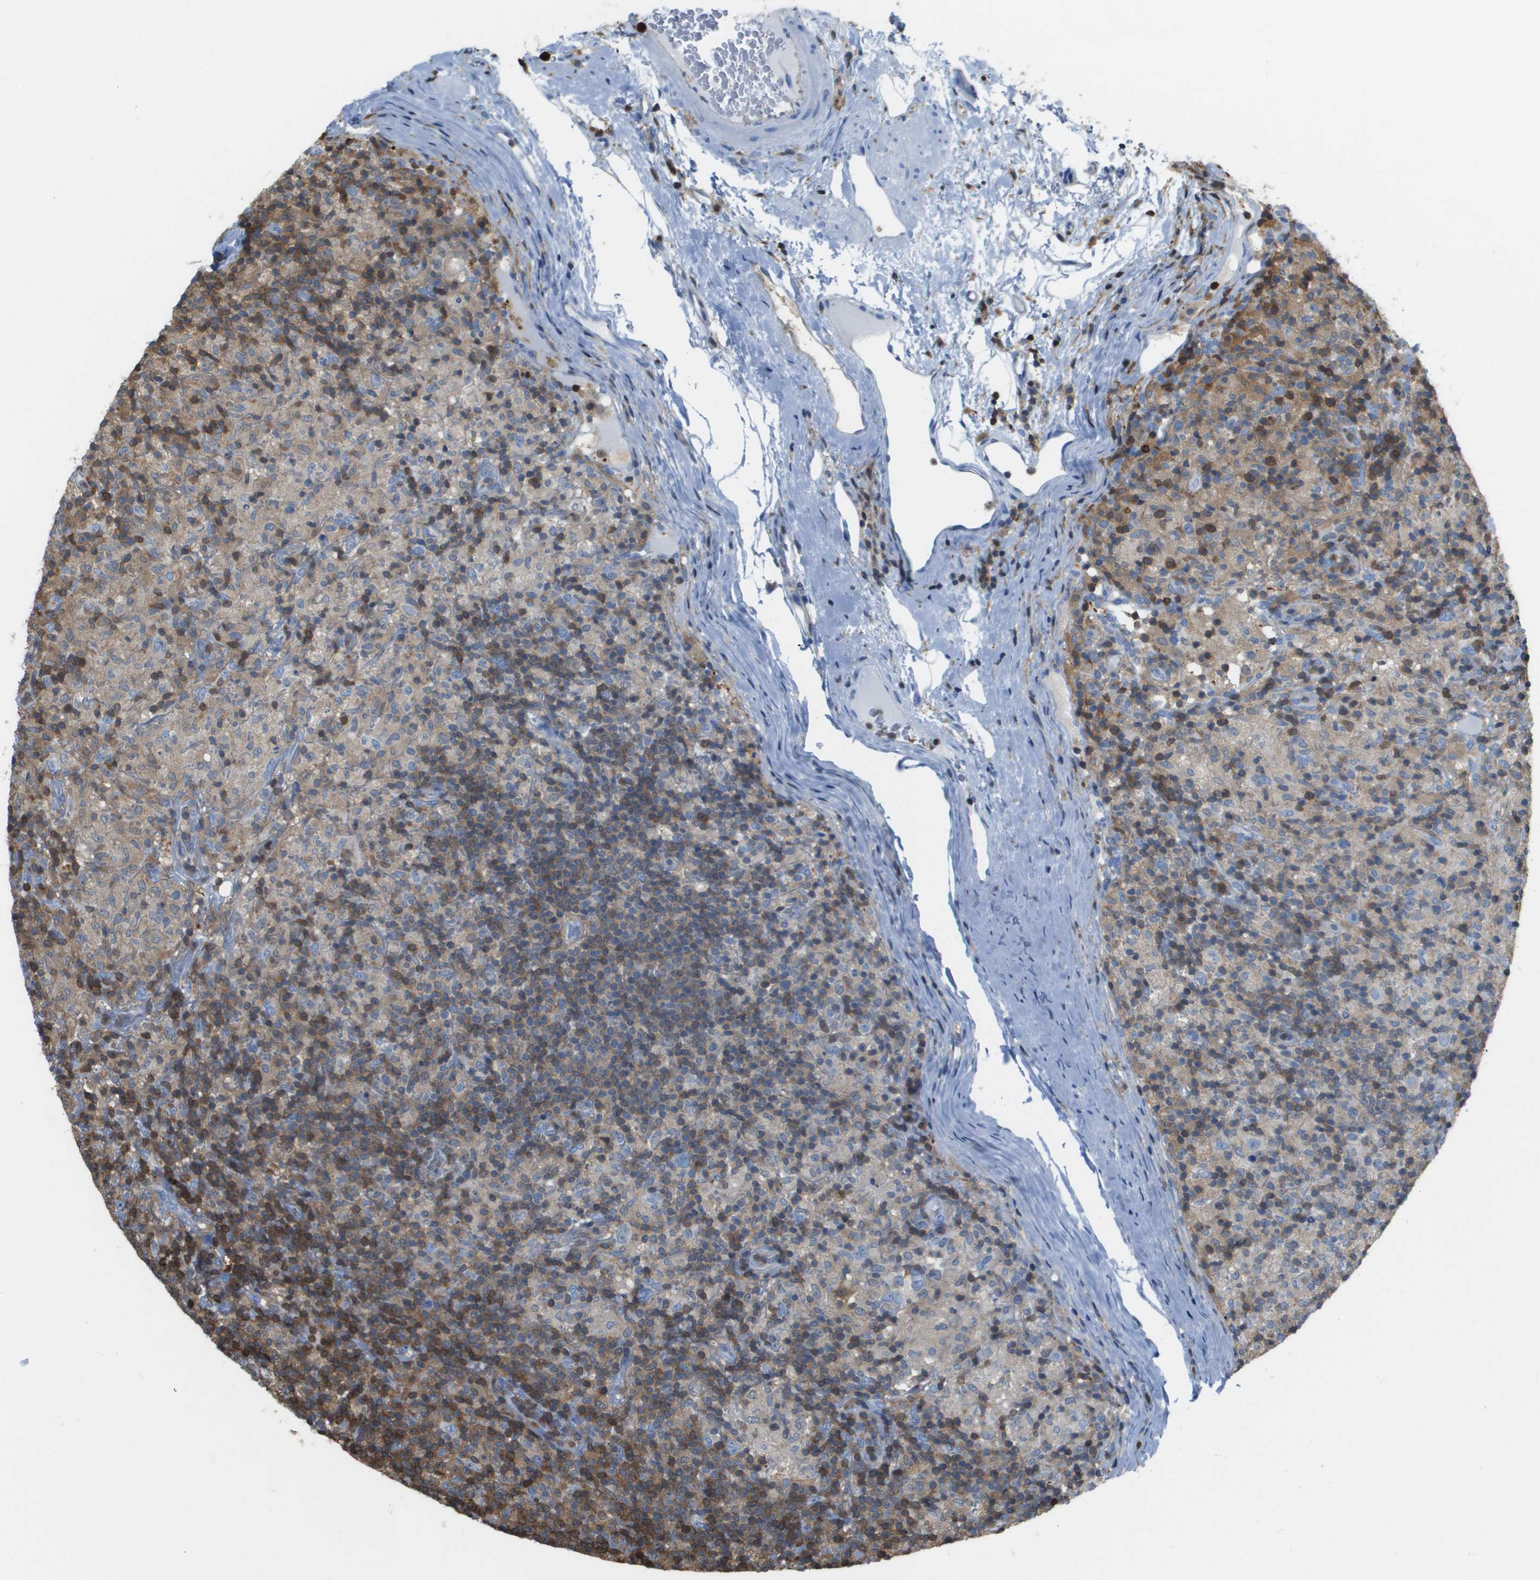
{"staining": {"intensity": "negative", "quantity": "none", "location": "none"}, "tissue": "lymphoma", "cell_type": "Tumor cells", "image_type": "cancer", "snomed": [{"axis": "morphology", "description": "Hodgkin's disease, NOS"}, {"axis": "topography", "description": "Lymph node"}], "caption": "High magnification brightfield microscopy of Hodgkin's disease stained with DAB (3,3'-diaminobenzidine) (brown) and counterstained with hematoxylin (blue): tumor cells show no significant expression.", "gene": "DOCK5", "patient": {"sex": "male", "age": 70}}